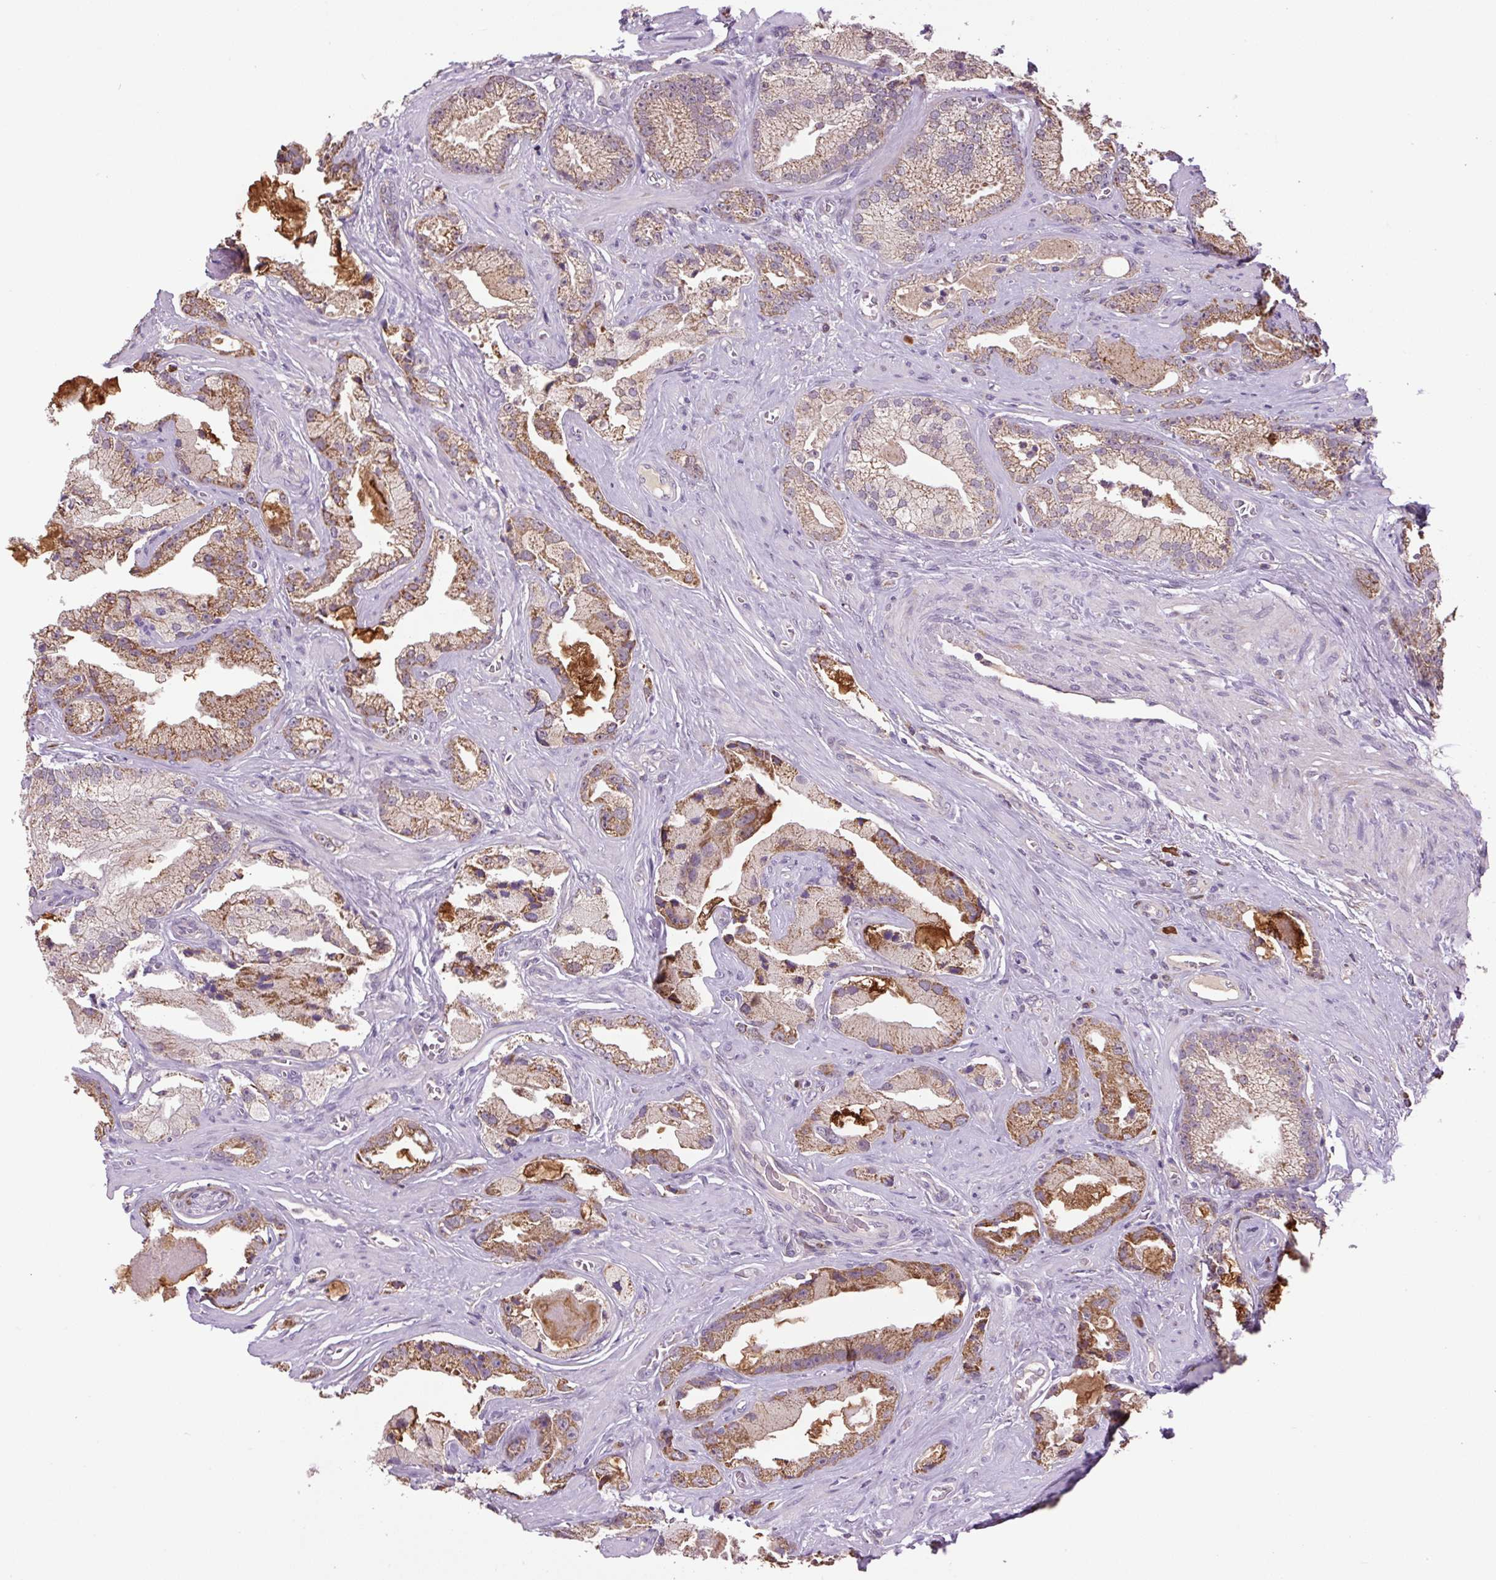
{"staining": {"intensity": "moderate", "quantity": "25%-75%", "location": "cytoplasmic/membranous"}, "tissue": "prostate cancer", "cell_type": "Tumor cells", "image_type": "cancer", "snomed": [{"axis": "morphology", "description": "Adenocarcinoma, High grade"}, {"axis": "topography", "description": "Prostate"}], "caption": "Tumor cells demonstrate medium levels of moderate cytoplasmic/membranous staining in about 25%-75% of cells in prostate cancer (high-grade adenocarcinoma).", "gene": "SGF29", "patient": {"sex": "male", "age": 68}}